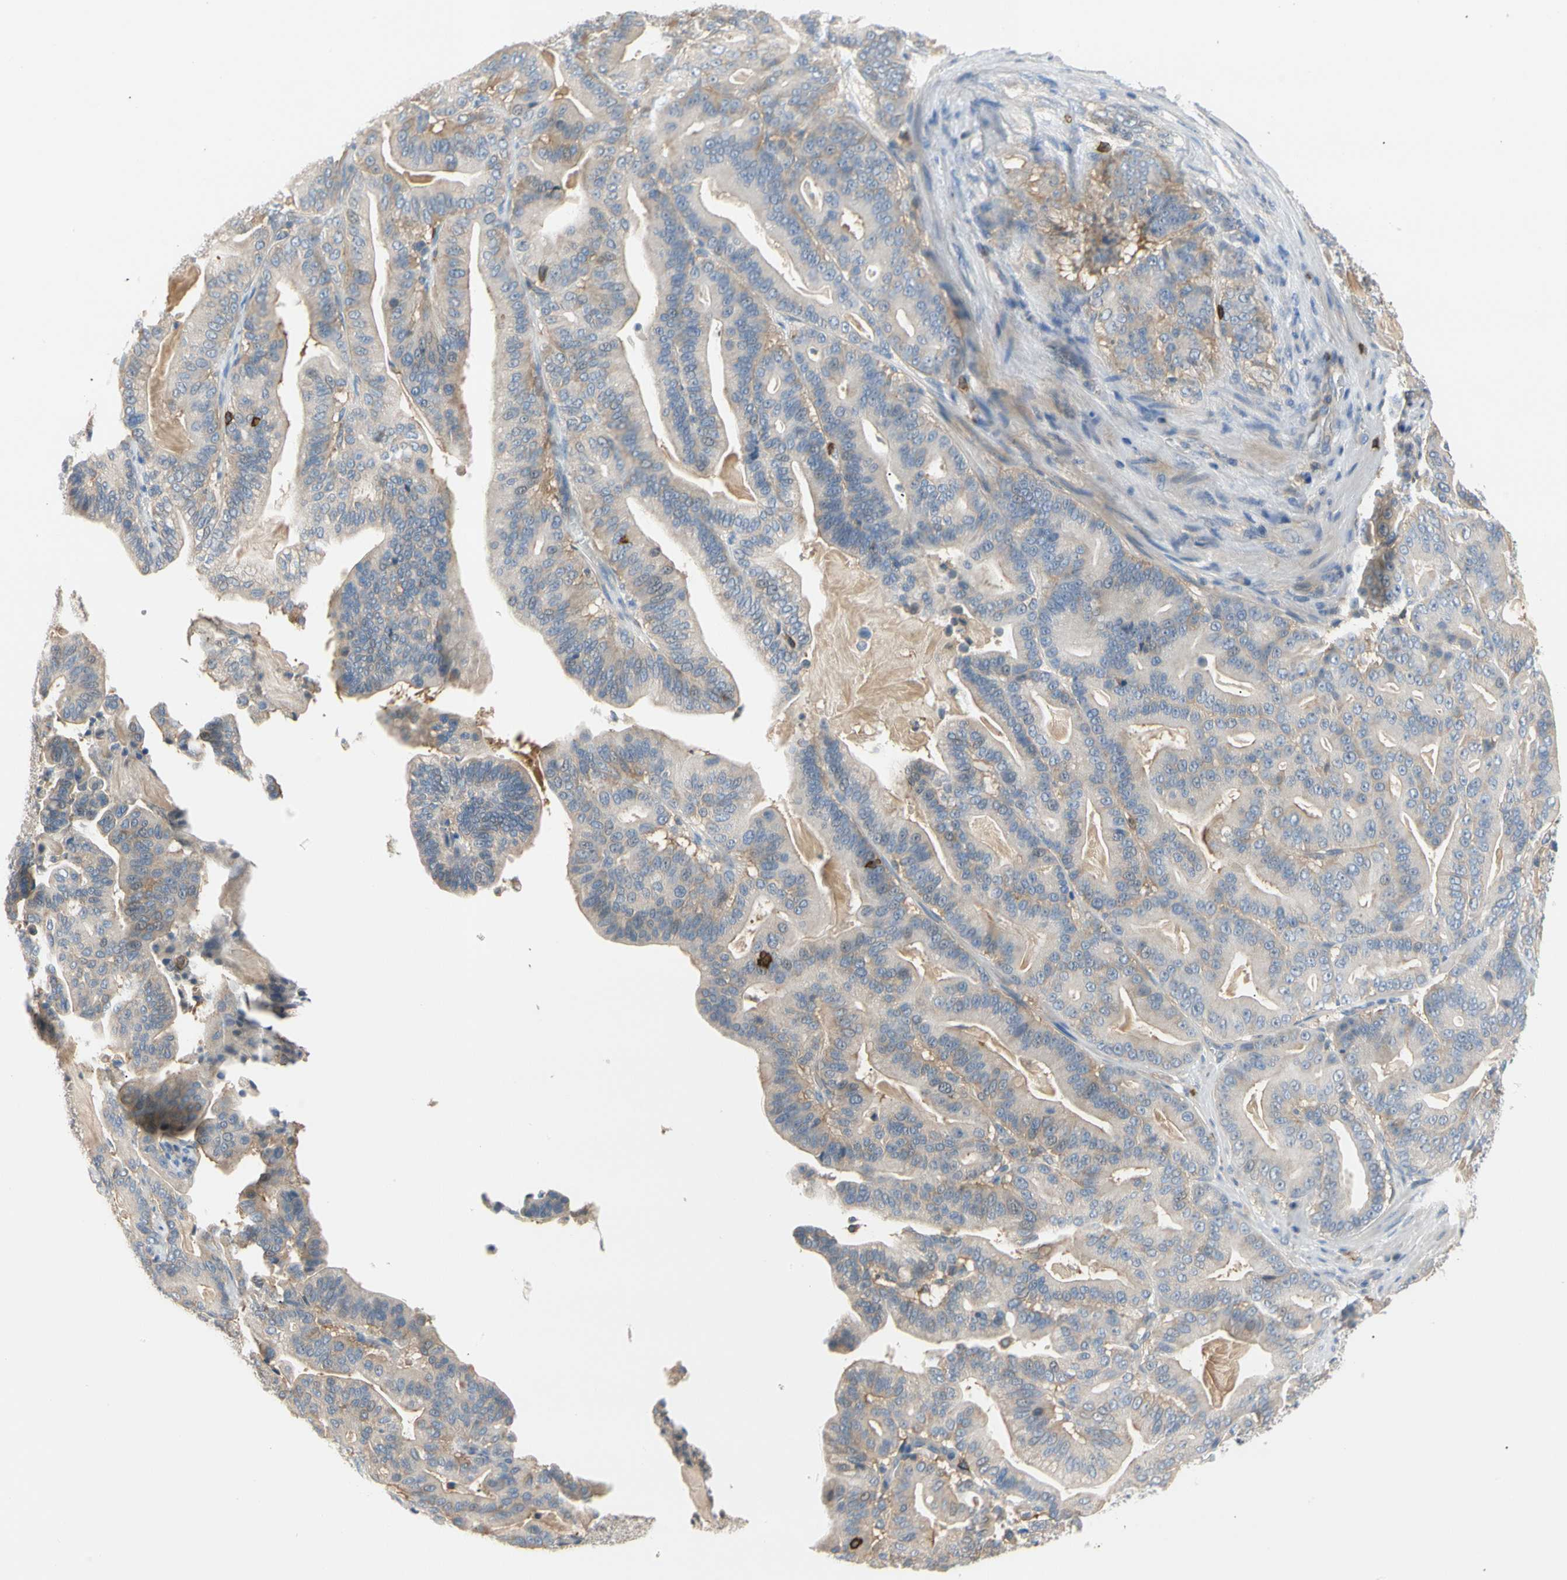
{"staining": {"intensity": "negative", "quantity": "none", "location": "none"}, "tissue": "pancreatic cancer", "cell_type": "Tumor cells", "image_type": "cancer", "snomed": [{"axis": "morphology", "description": "Adenocarcinoma, NOS"}, {"axis": "topography", "description": "Pancreas"}], "caption": "The immunohistochemistry micrograph has no significant staining in tumor cells of pancreatic cancer (adenocarcinoma) tissue. The staining is performed using DAB brown chromogen with nuclei counter-stained in using hematoxylin.", "gene": "TNFRSF18", "patient": {"sex": "male", "age": 63}}